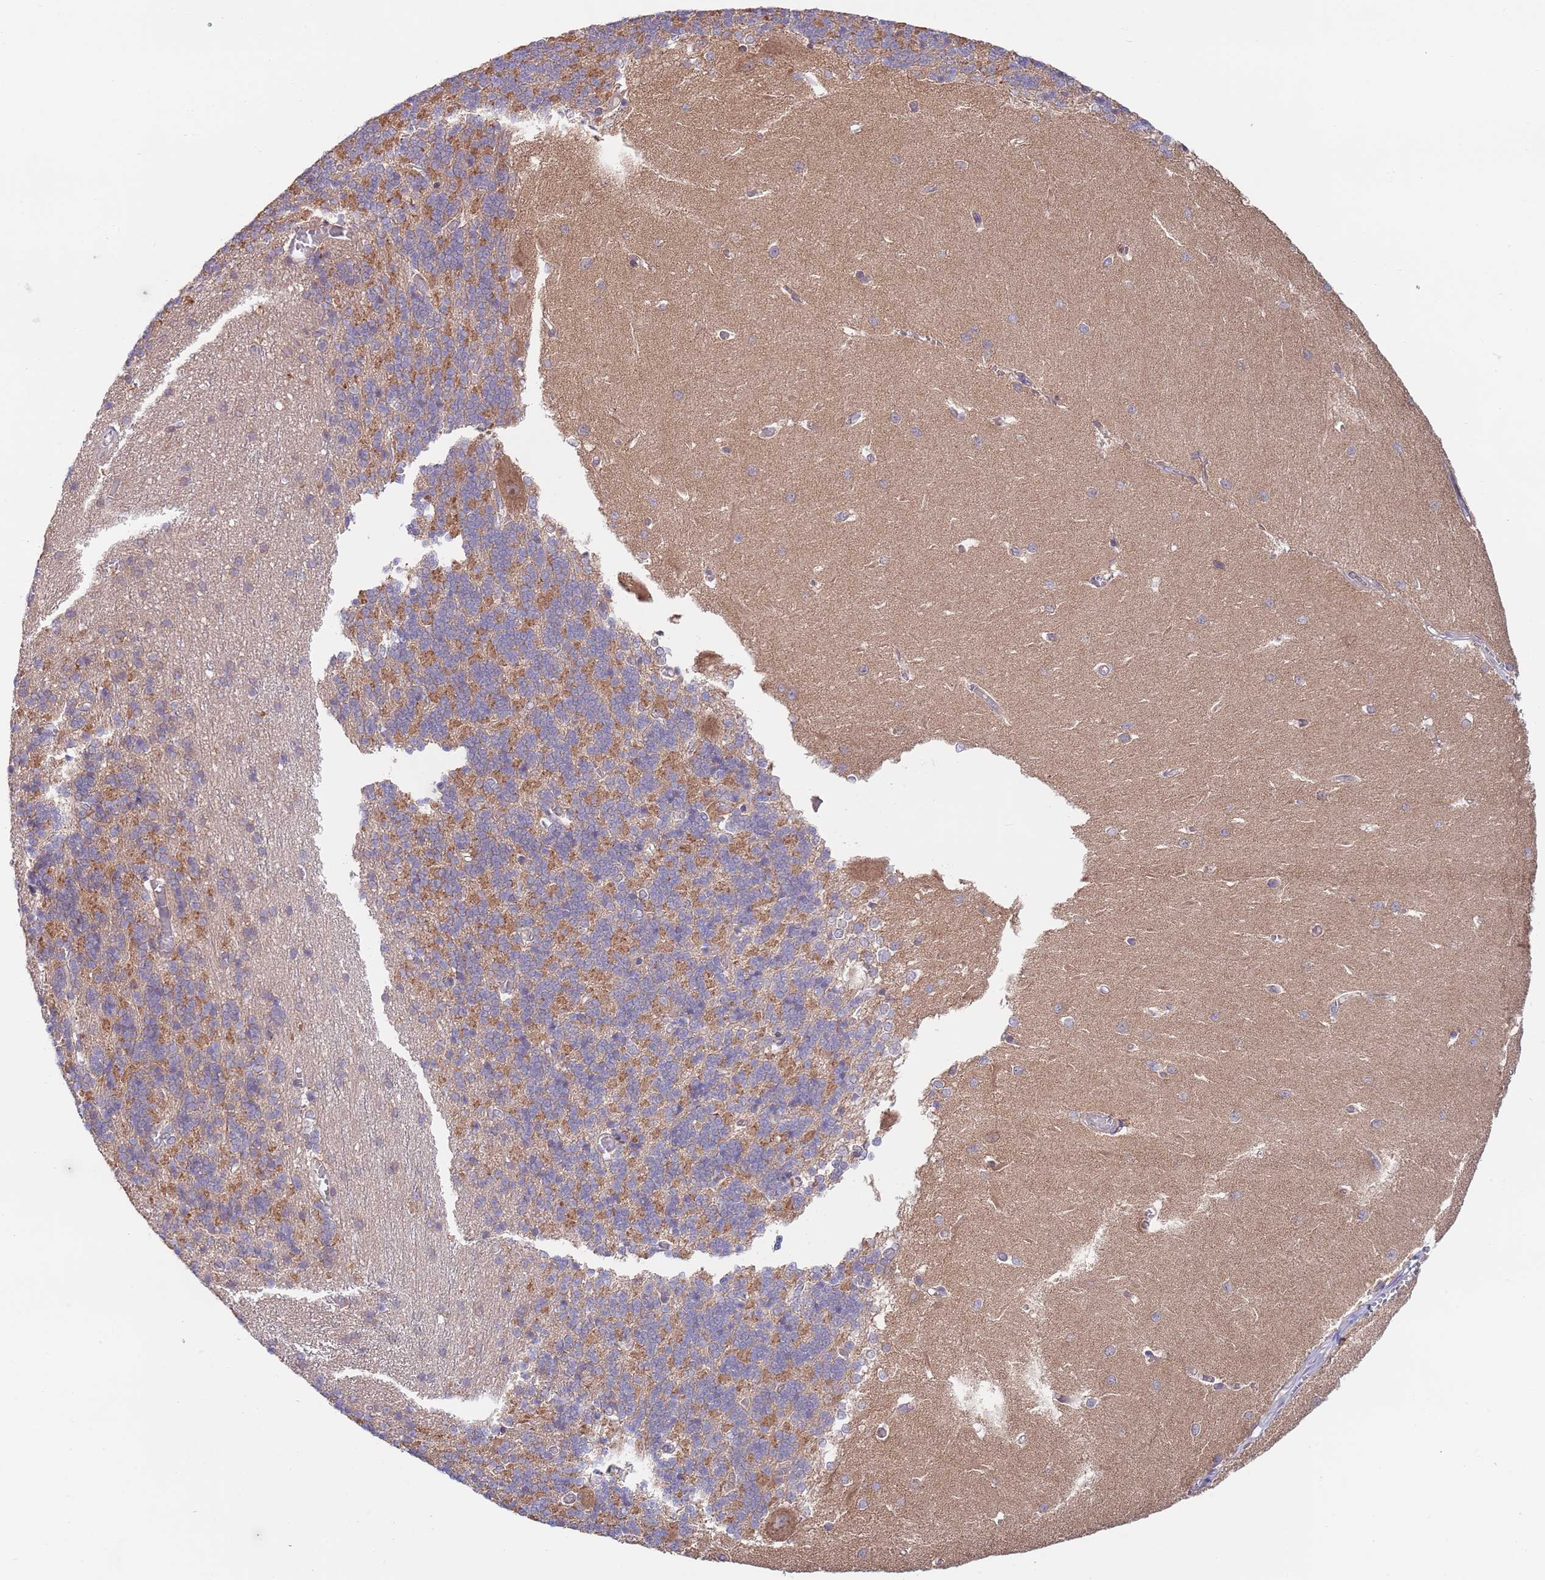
{"staining": {"intensity": "moderate", "quantity": "25%-75%", "location": "cytoplasmic/membranous"}, "tissue": "cerebellum", "cell_type": "Cells in granular layer", "image_type": "normal", "snomed": [{"axis": "morphology", "description": "Normal tissue, NOS"}, {"axis": "topography", "description": "Cerebellum"}], "caption": "Normal cerebellum exhibits moderate cytoplasmic/membranous staining in approximately 25%-75% of cells in granular layer, visualized by immunohistochemistry.", "gene": "EIF3F", "patient": {"sex": "male", "age": 37}}